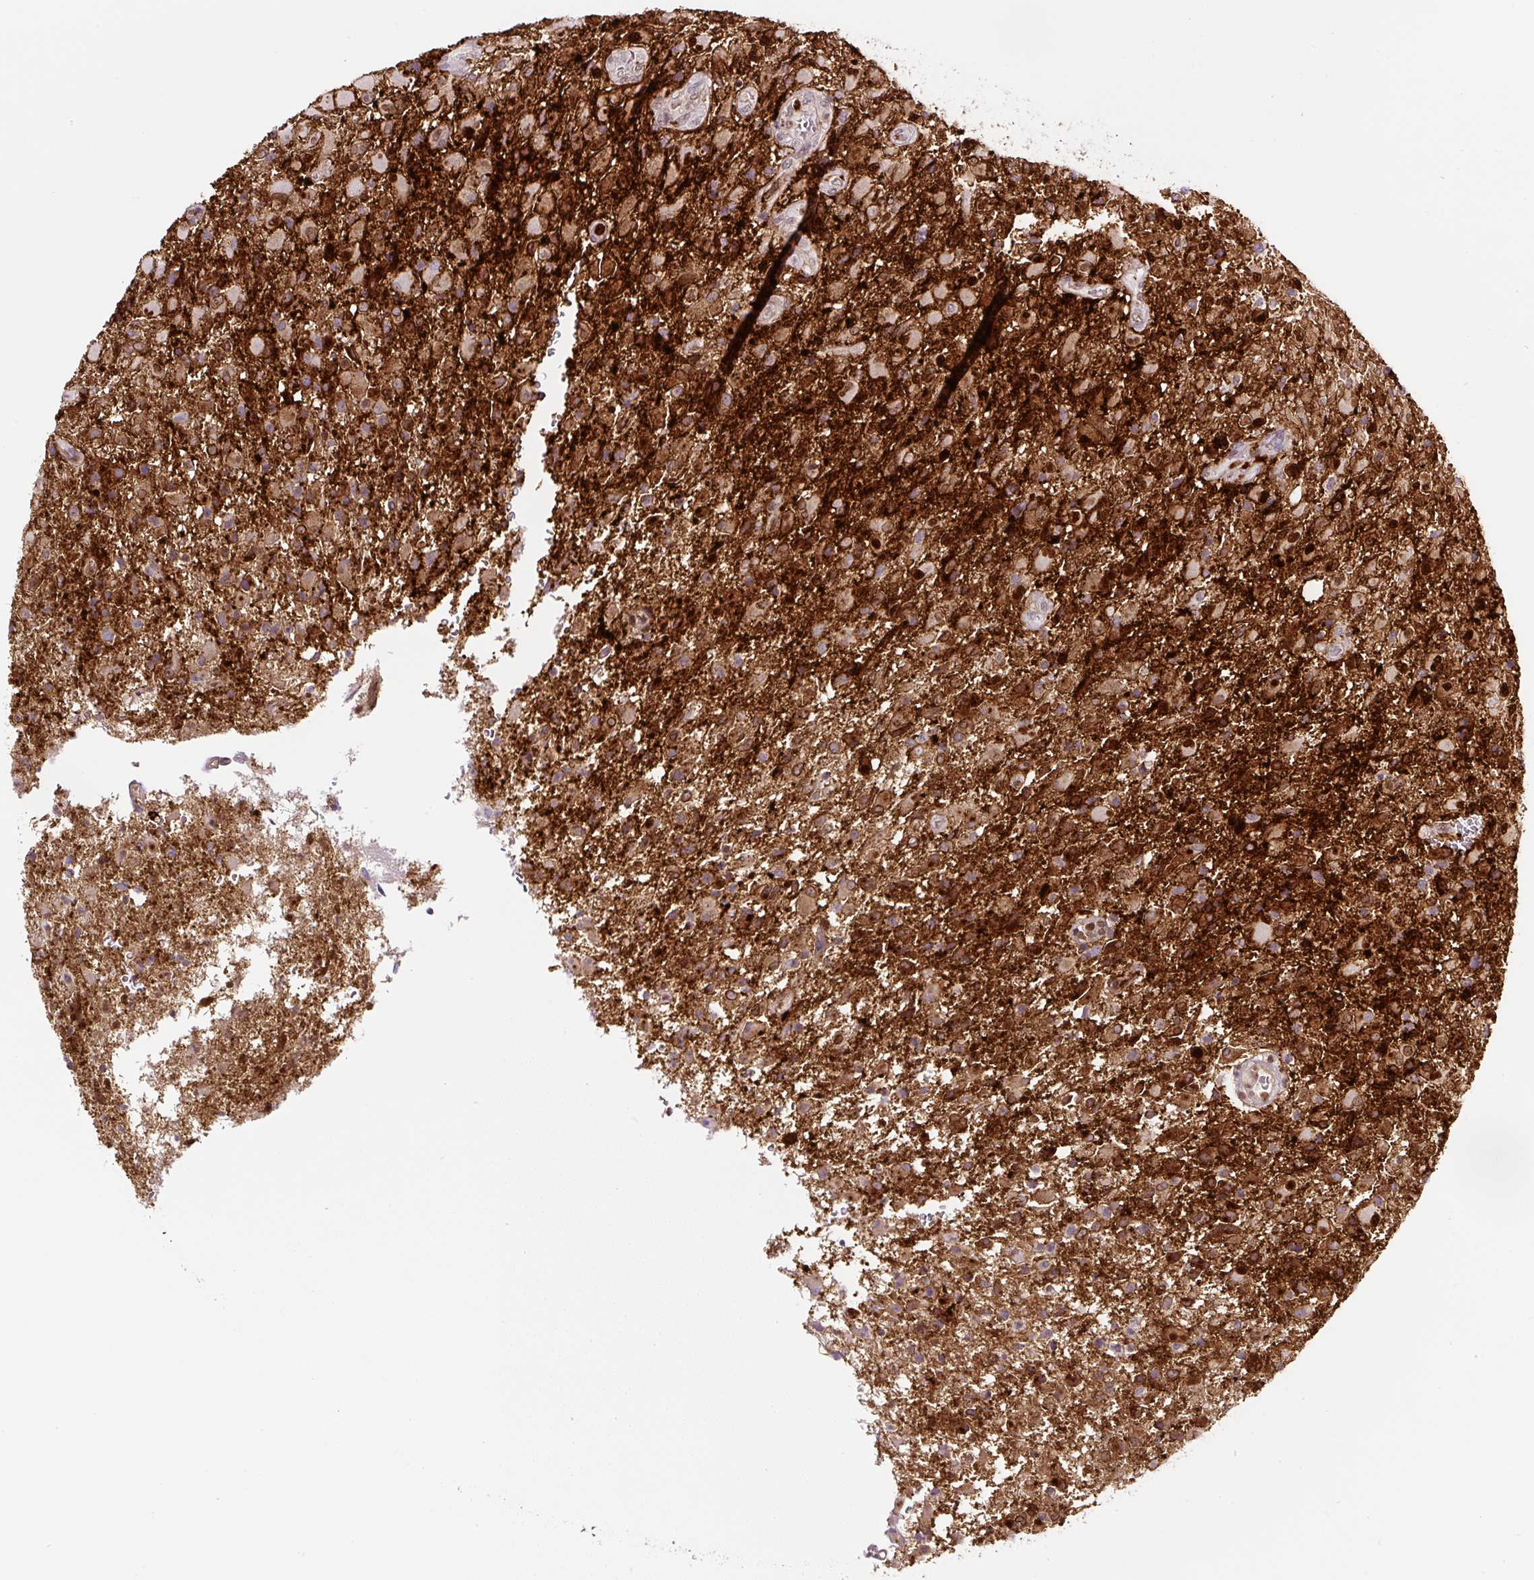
{"staining": {"intensity": "strong", "quantity": "25%-75%", "location": "cytoplasmic/membranous,nuclear"}, "tissue": "glioma", "cell_type": "Tumor cells", "image_type": "cancer", "snomed": [{"axis": "morphology", "description": "Glioma, malignant, Low grade"}, {"axis": "topography", "description": "Brain"}], "caption": "This image shows glioma stained with IHC to label a protein in brown. The cytoplasmic/membranous and nuclear of tumor cells show strong positivity for the protein. Nuclei are counter-stained blue.", "gene": "ANXA1", "patient": {"sex": "male", "age": 65}}